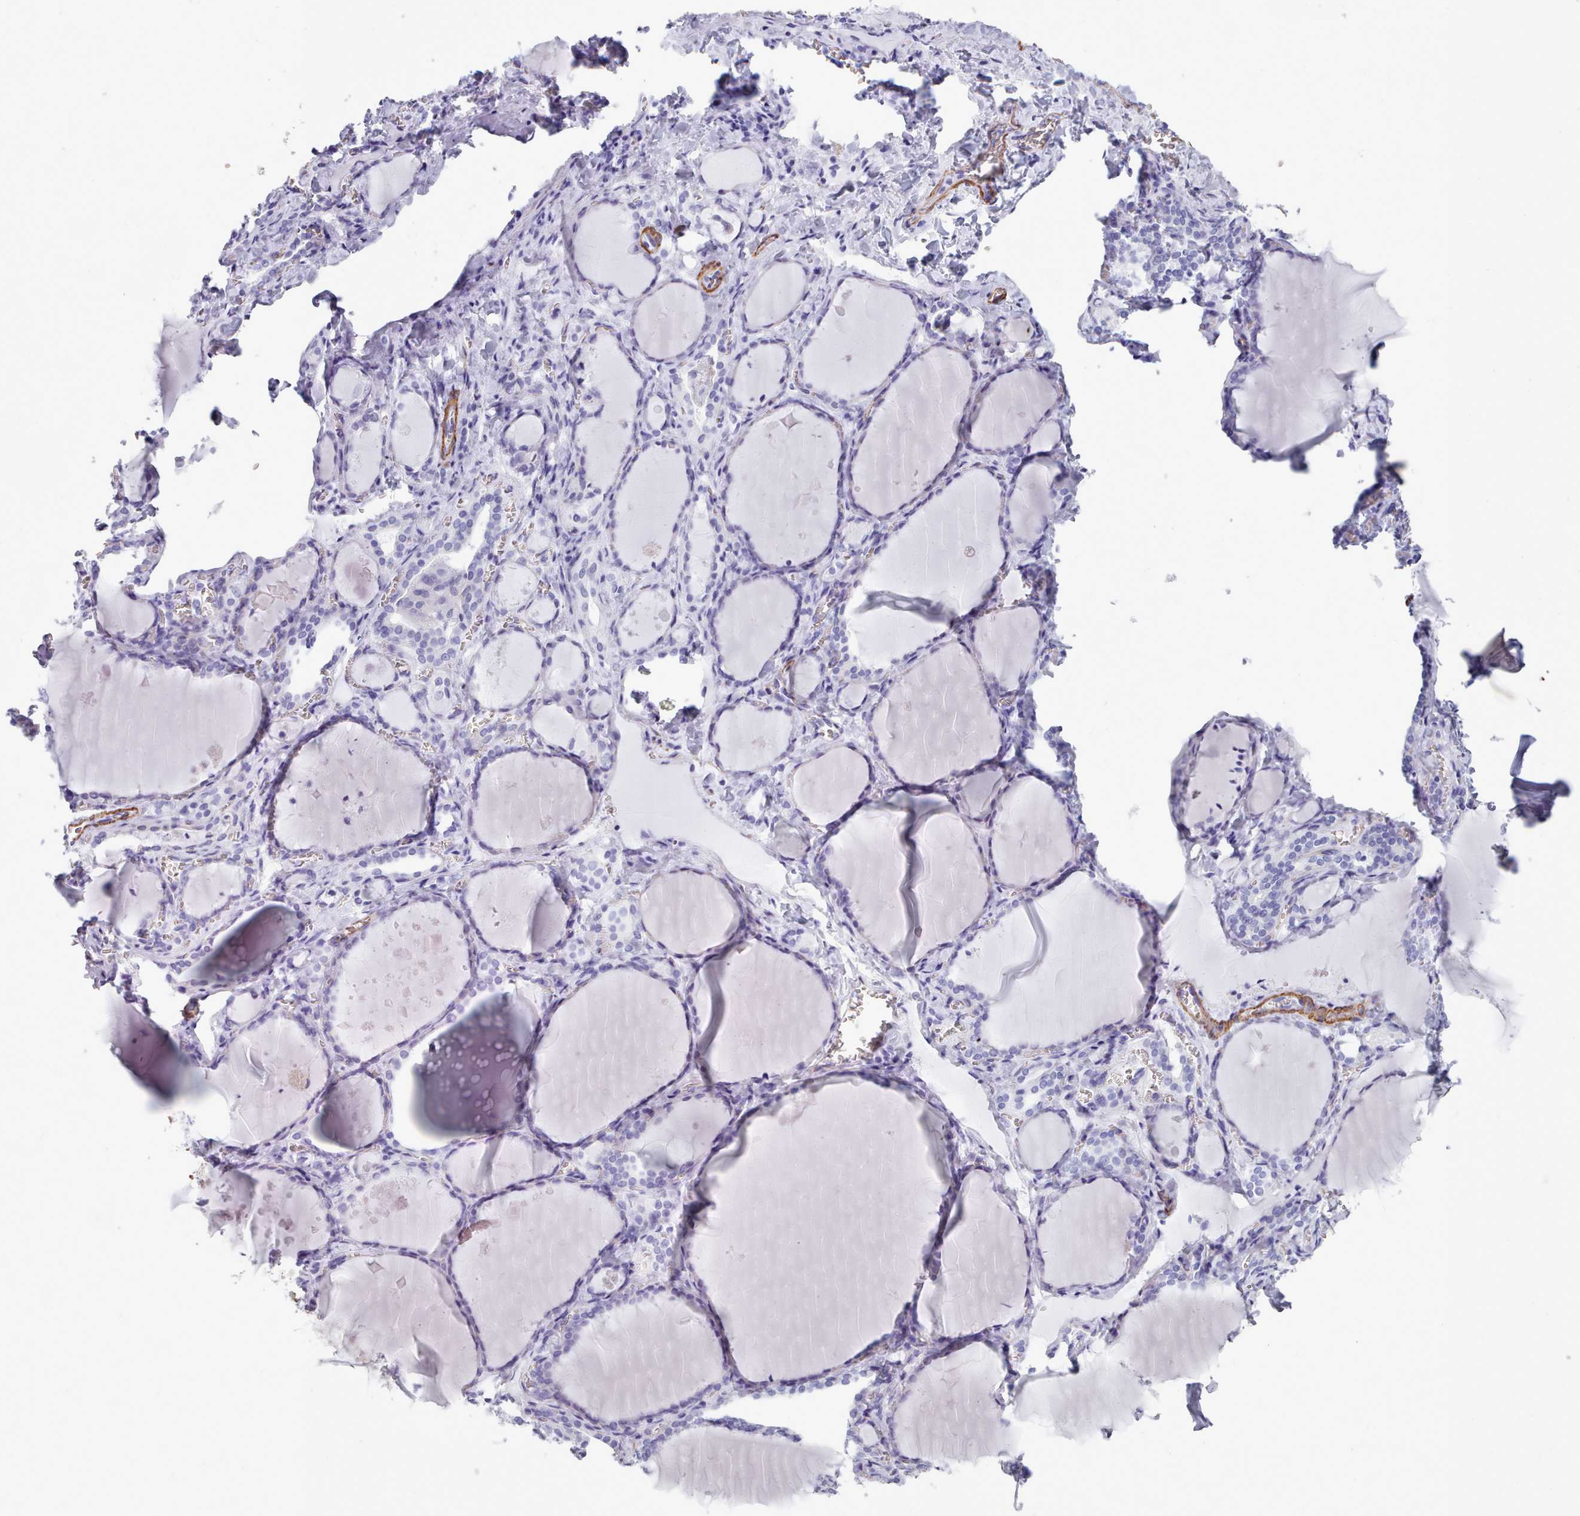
{"staining": {"intensity": "negative", "quantity": "none", "location": "none"}, "tissue": "thyroid gland", "cell_type": "Glandular cells", "image_type": "normal", "snomed": [{"axis": "morphology", "description": "Normal tissue, NOS"}, {"axis": "topography", "description": "Thyroid gland"}], "caption": "Thyroid gland was stained to show a protein in brown. There is no significant staining in glandular cells. (DAB immunohistochemistry (IHC) with hematoxylin counter stain).", "gene": "FPGS", "patient": {"sex": "female", "age": 42}}